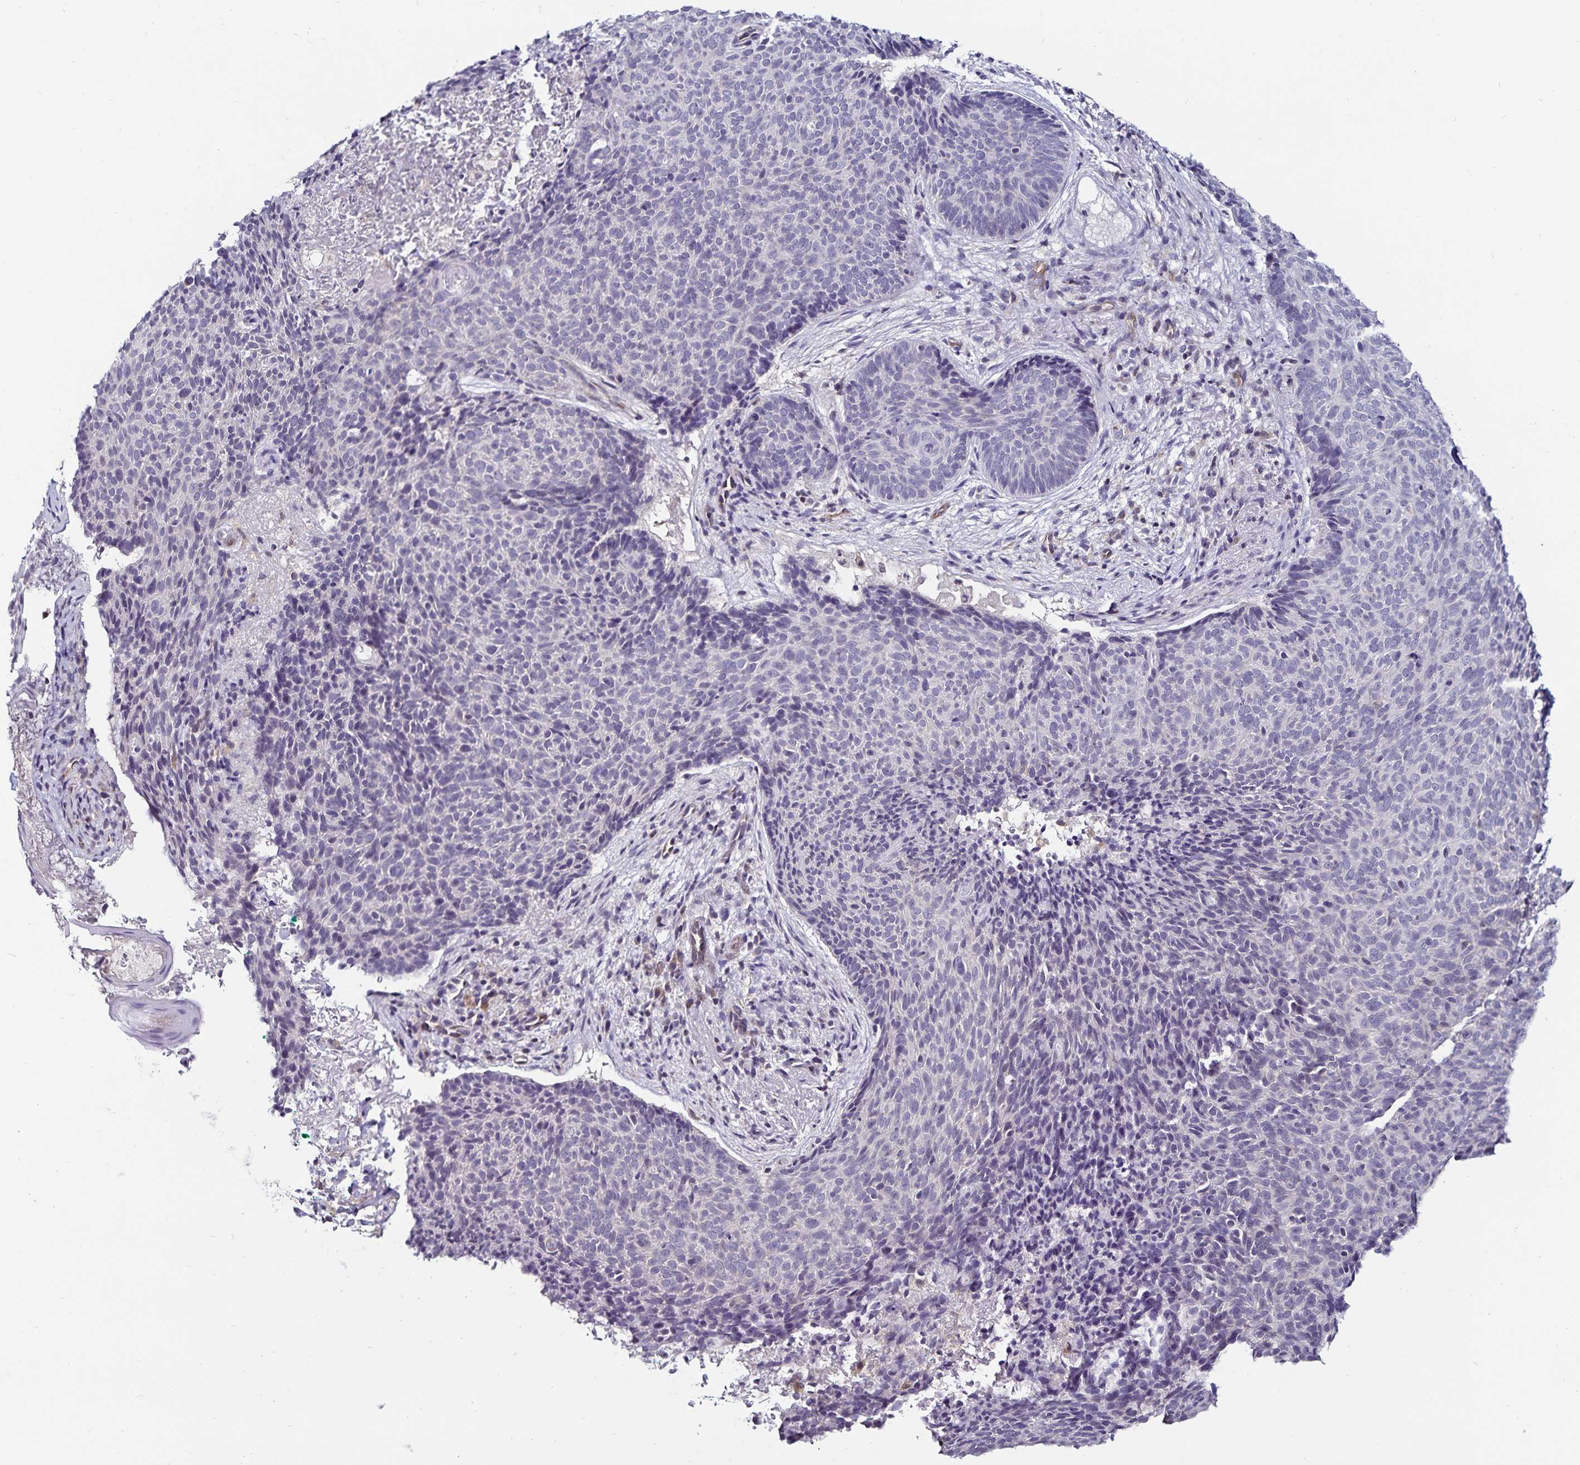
{"staining": {"intensity": "negative", "quantity": "none", "location": "none"}, "tissue": "skin cancer", "cell_type": "Tumor cells", "image_type": "cancer", "snomed": [{"axis": "morphology", "description": "Basal cell carcinoma"}, {"axis": "topography", "description": "Skin"}, {"axis": "topography", "description": "Skin of head"}], "caption": "DAB (3,3'-diaminobenzidine) immunohistochemical staining of human basal cell carcinoma (skin) exhibits no significant staining in tumor cells.", "gene": "ACSL5", "patient": {"sex": "female", "age": 92}}